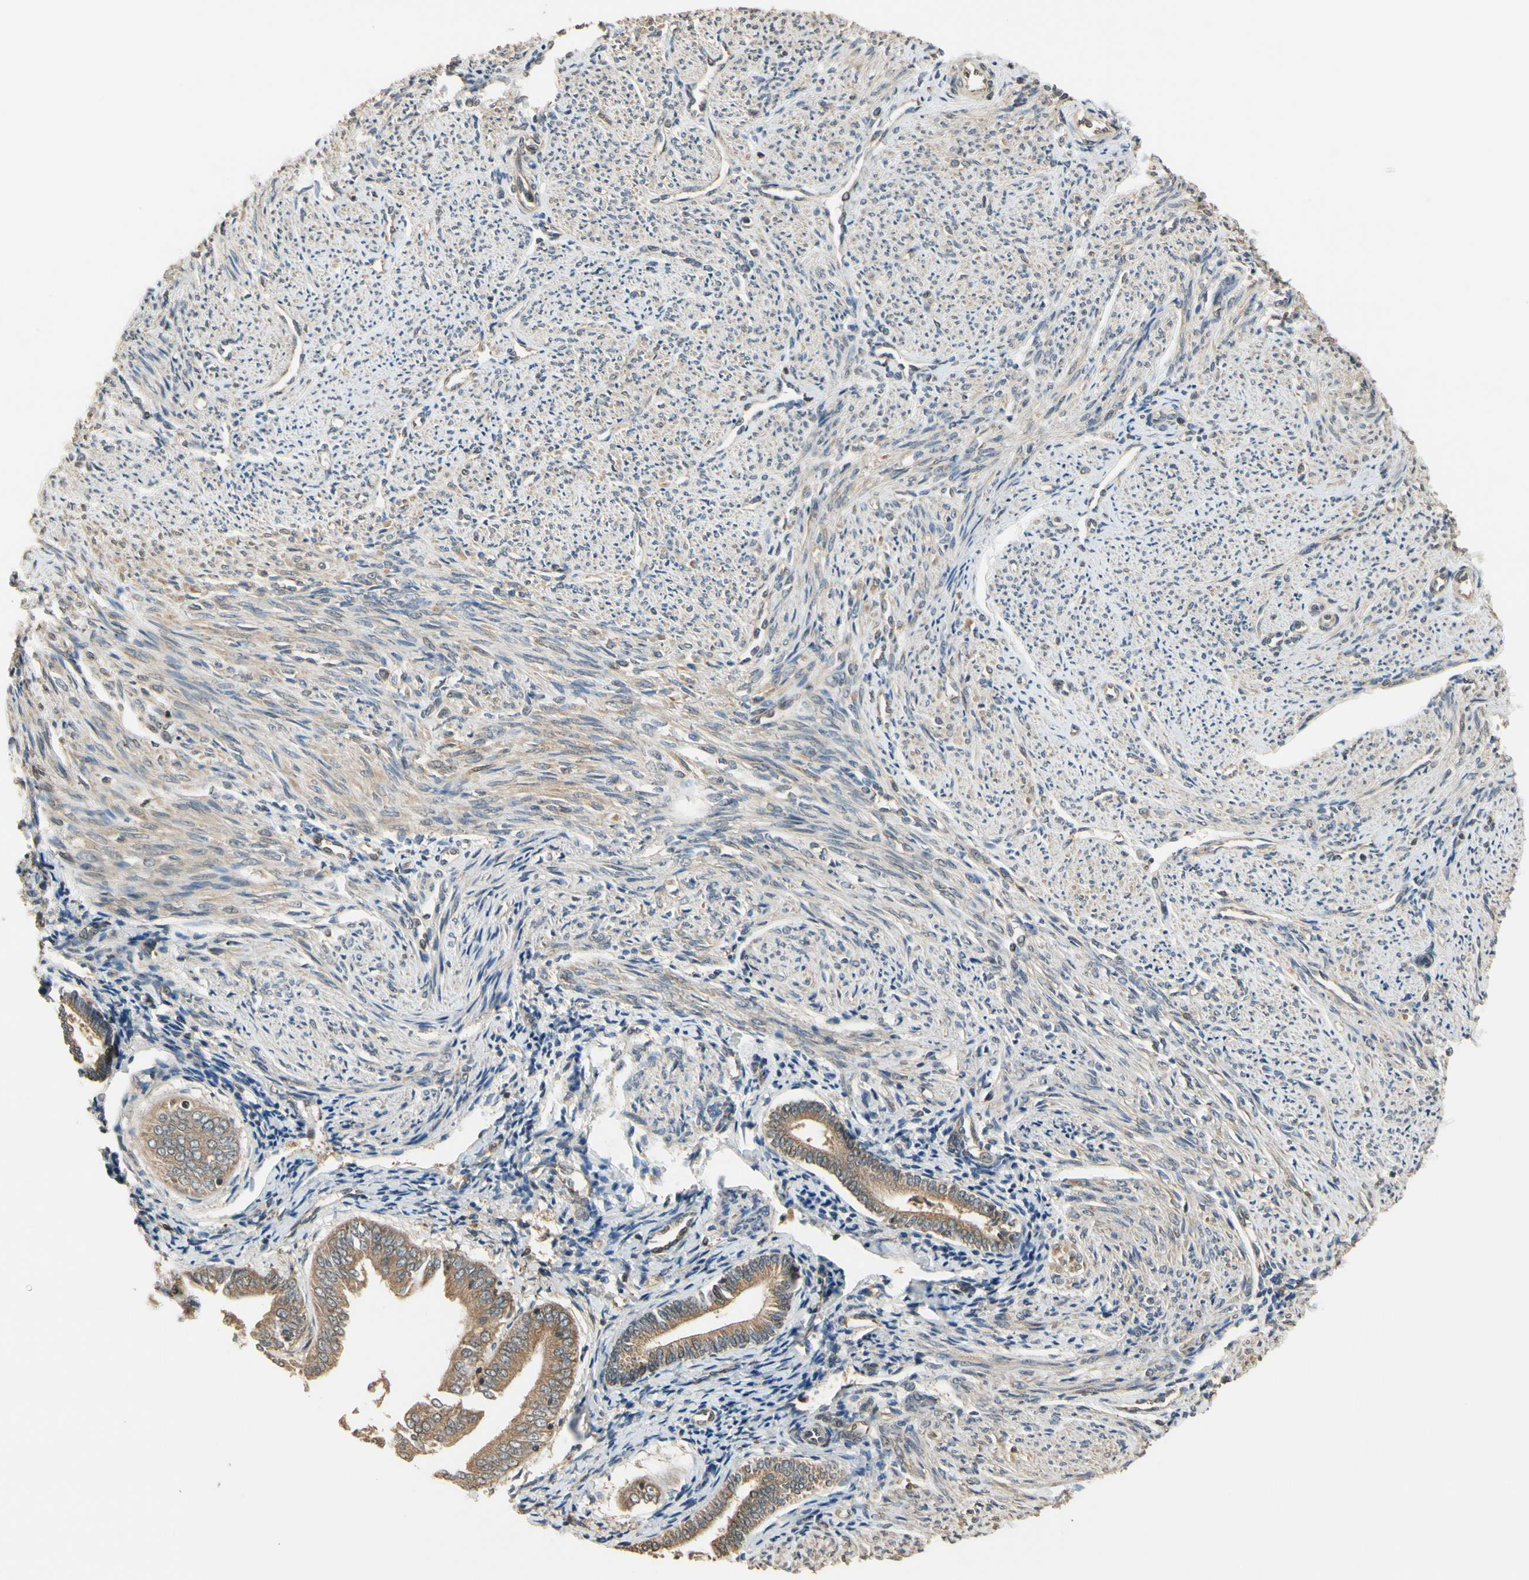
{"staining": {"intensity": "moderate", "quantity": "25%-75%", "location": "cytoplasmic/membranous"}, "tissue": "smooth muscle", "cell_type": "Smooth muscle cells", "image_type": "normal", "snomed": [{"axis": "morphology", "description": "Normal tissue, NOS"}, {"axis": "topography", "description": "Smooth muscle"}], "caption": "Smooth muscle stained with DAB immunohistochemistry (IHC) reveals medium levels of moderate cytoplasmic/membranous staining in about 25%-75% of smooth muscle cells.", "gene": "TMEM230", "patient": {"sex": "female", "age": 65}}